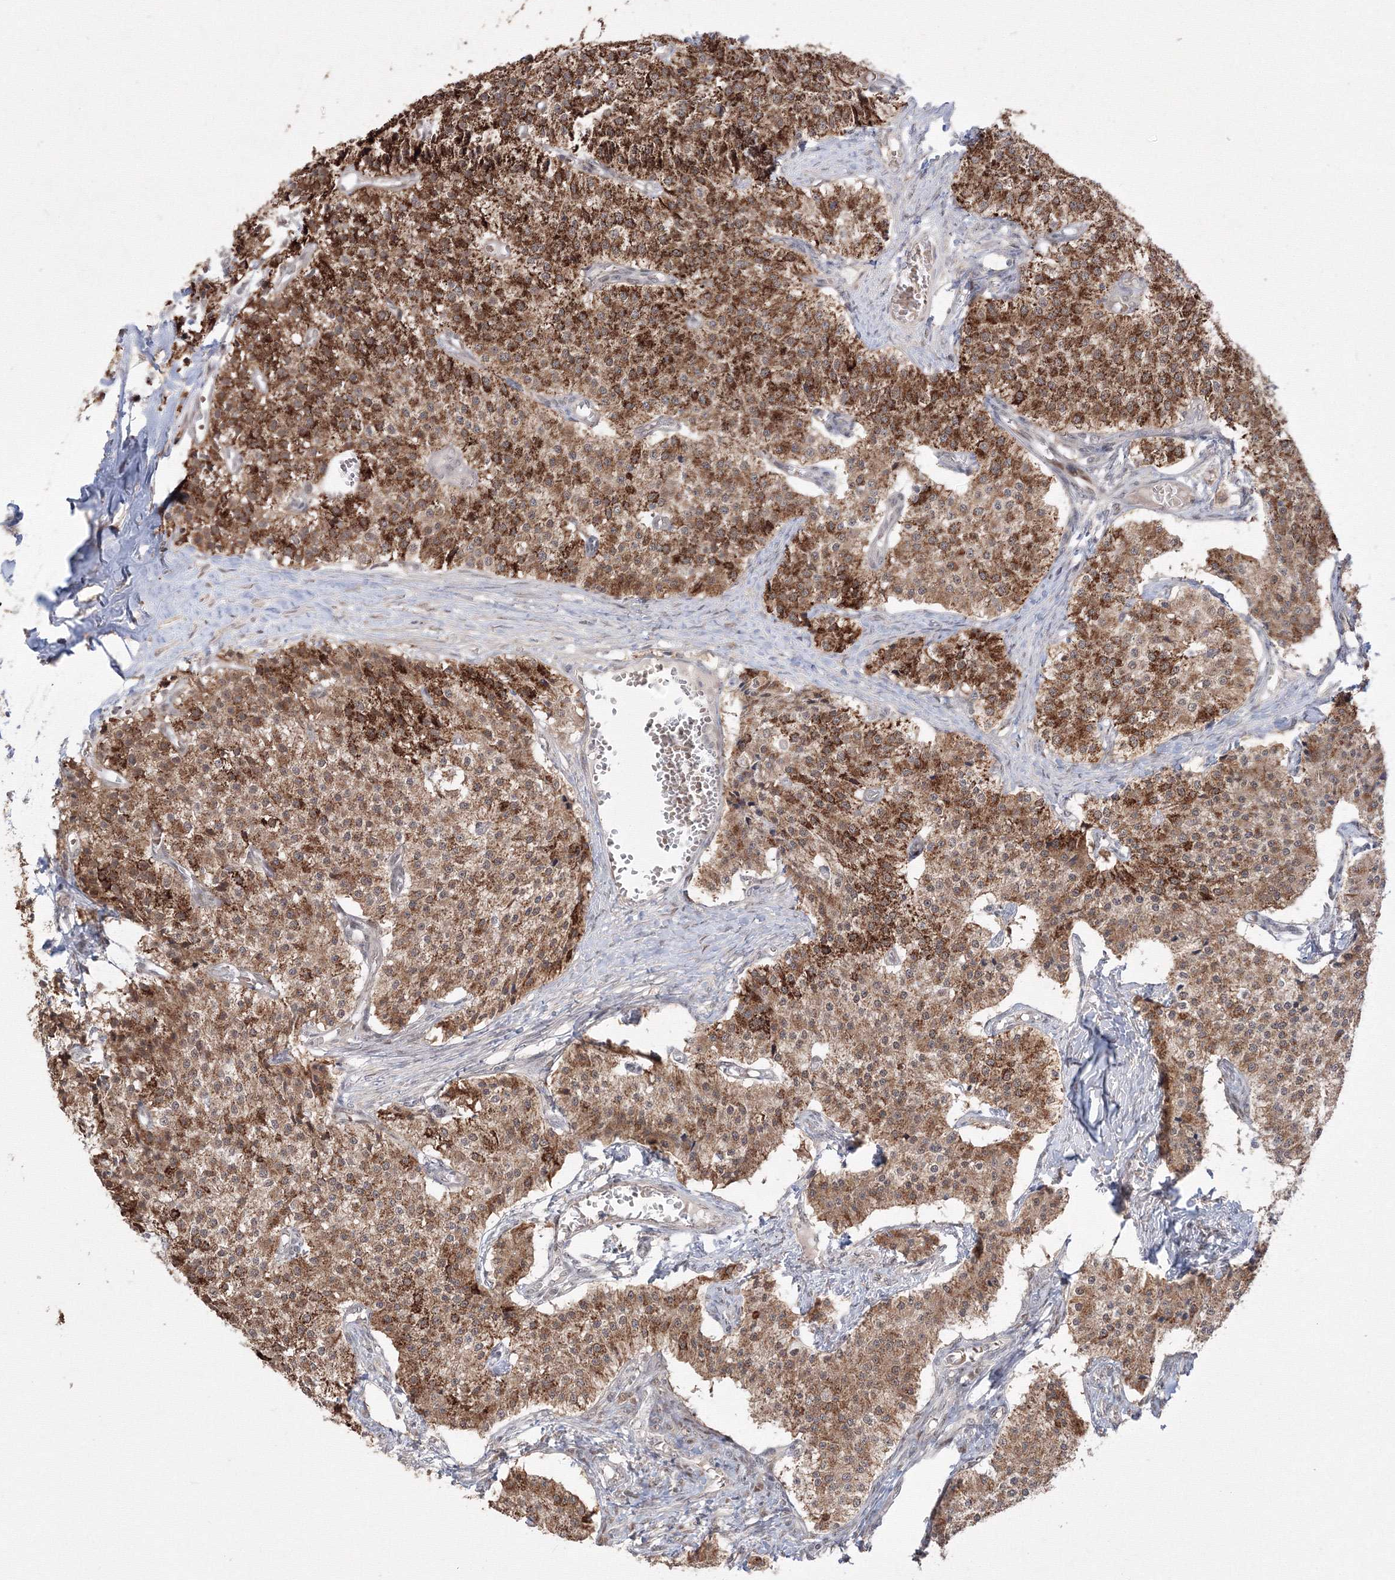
{"staining": {"intensity": "strong", "quantity": ">75%", "location": "cytoplasmic/membranous"}, "tissue": "carcinoid", "cell_type": "Tumor cells", "image_type": "cancer", "snomed": [{"axis": "morphology", "description": "Carcinoid, malignant, NOS"}, {"axis": "topography", "description": "Colon"}], "caption": "Immunohistochemical staining of carcinoid shows high levels of strong cytoplasmic/membranous staining in approximately >75% of tumor cells.", "gene": "COPS4", "patient": {"sex": "female", "age": 52}}